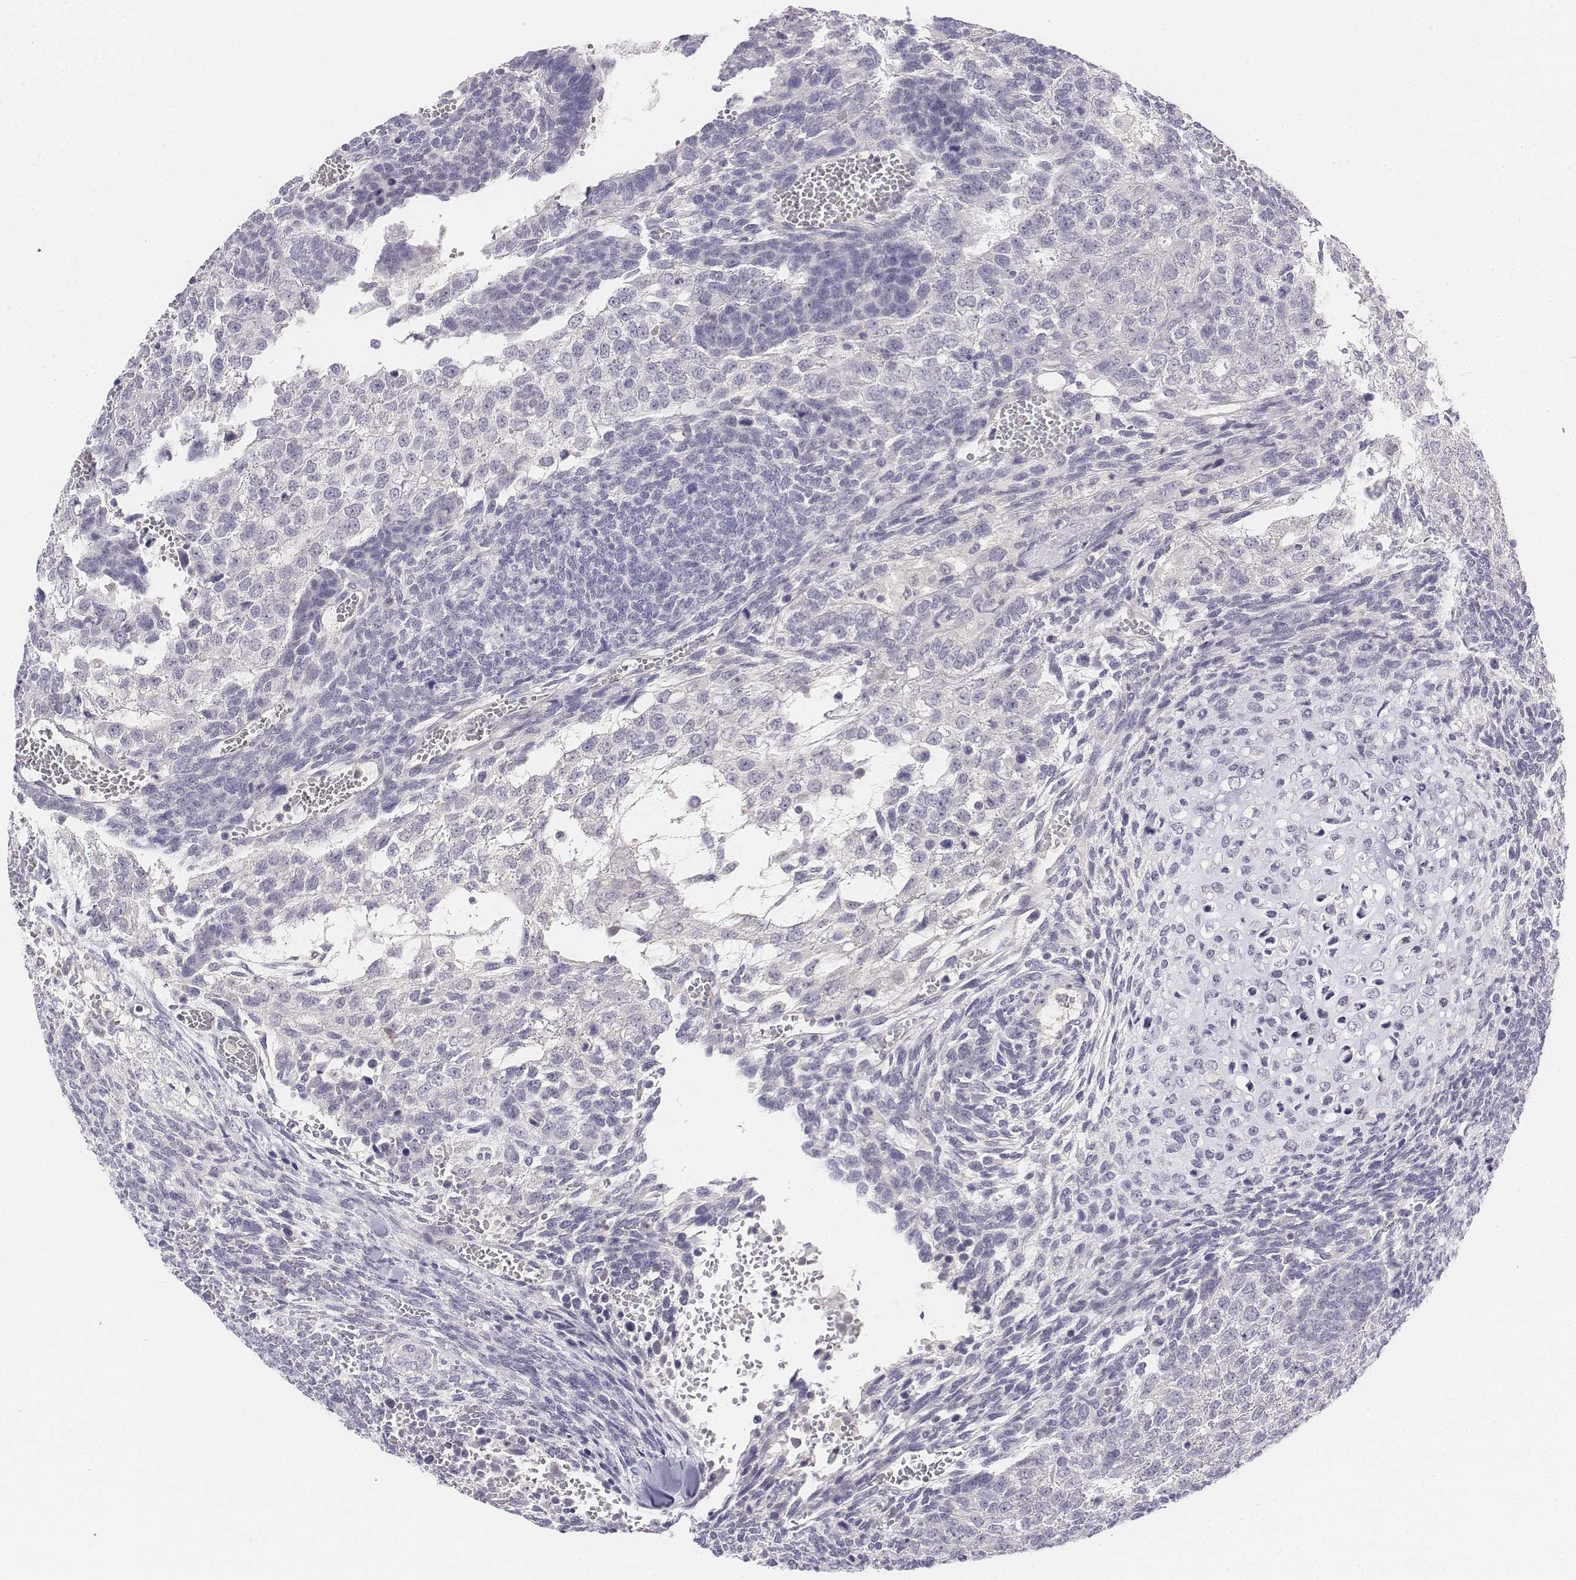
{"staining": {"intensity": "negative", "quantity": "none", "location": "none"}, "tissue": "testis cancer", "cell_type": "Tumor cells", "image_type": "cancer", "snomed": [{"axis": "morphology", "description": "Normal tissue, NOS"}, {"axis": "morphology", "description": "Carcinoma, Embryonal, NOS"}, {"axis": "topography", "description": "Testis"}, {"axis": "topography", "description": "Epididymis"}], "caption": "There is no significant expression in tumor cells of embryonal carcinoma (testis).", "gene": "UCN2", "patient": {"sex": "male", "age": 23}}